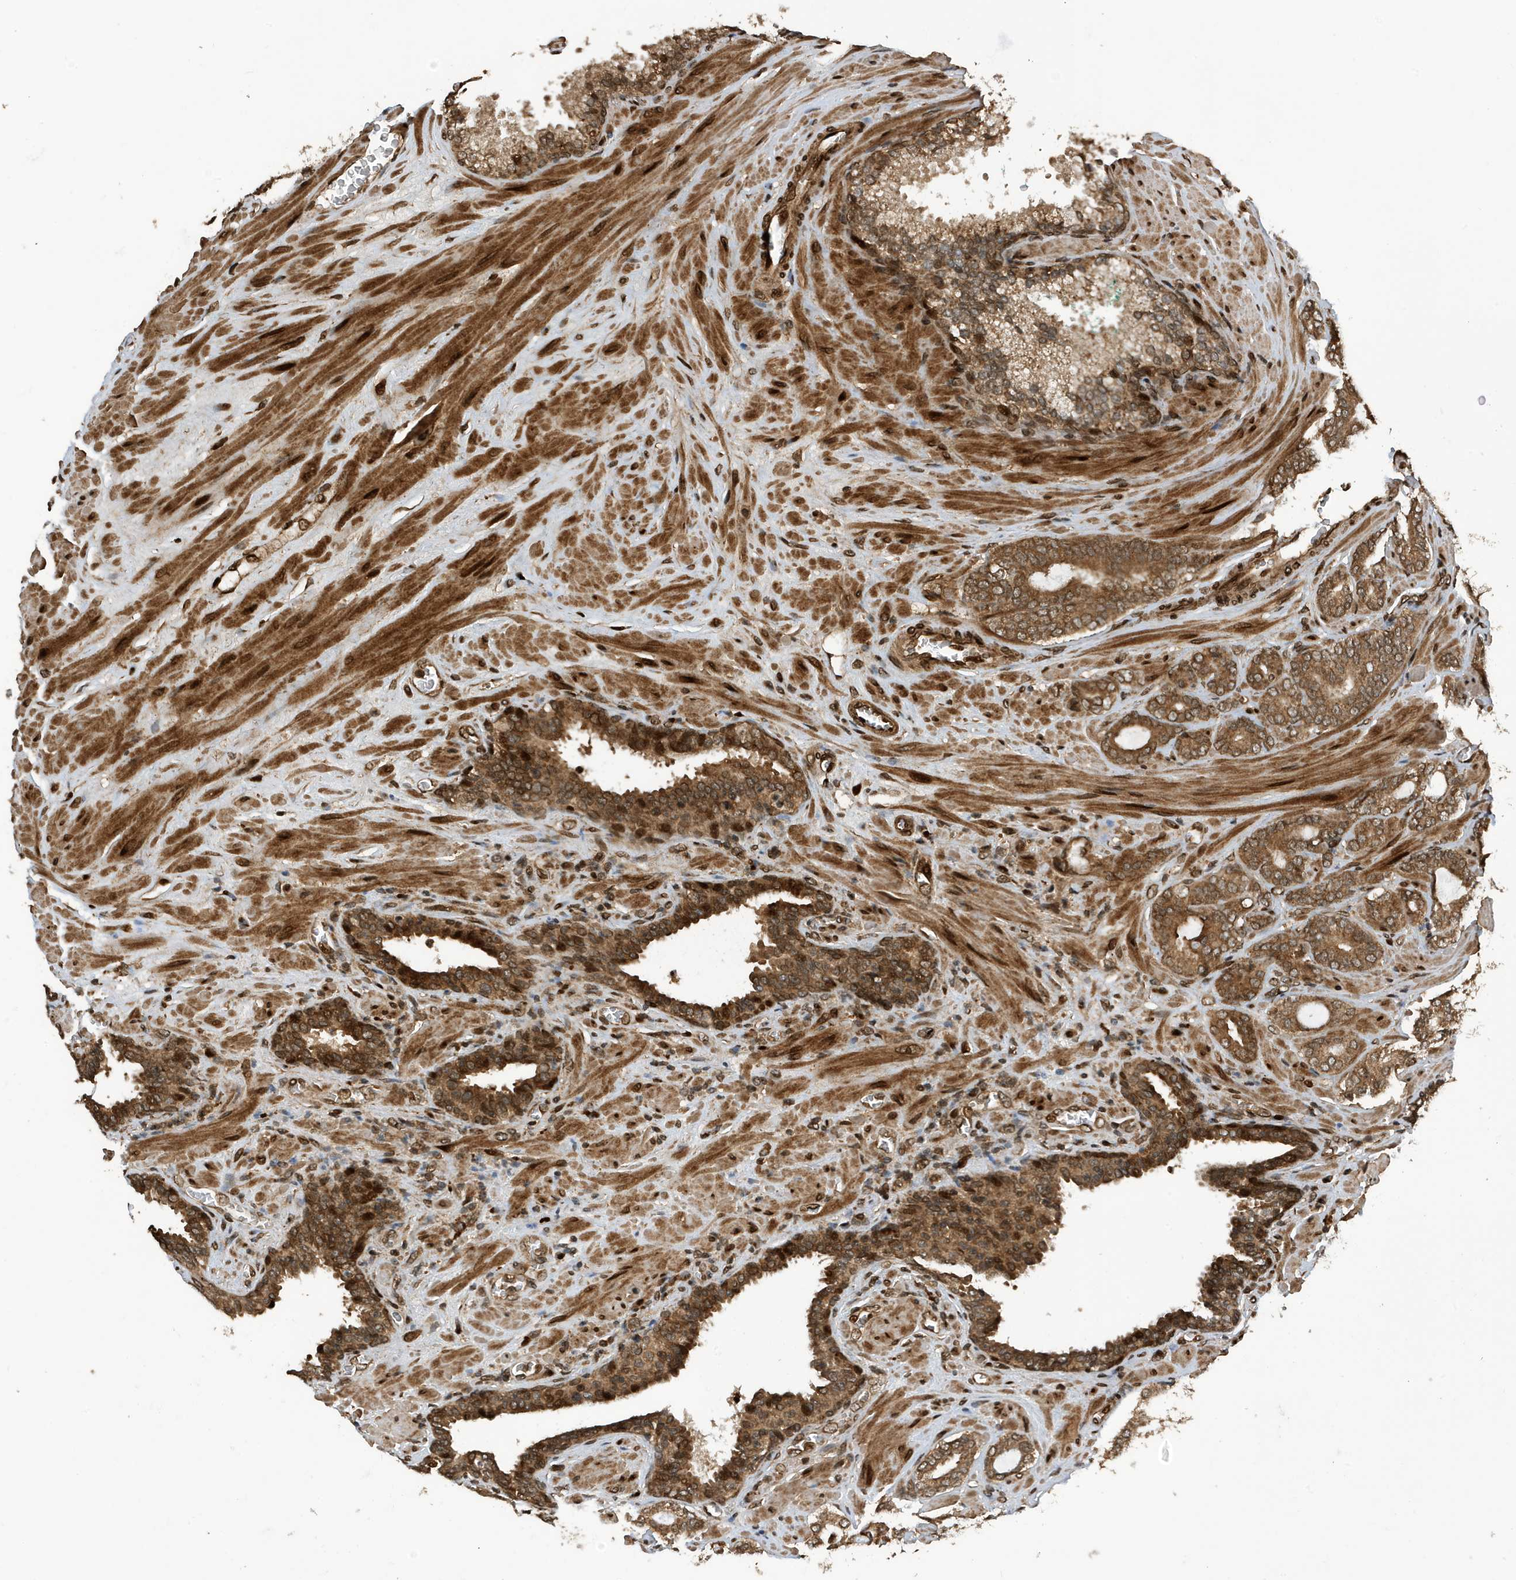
{"staining": {"intensity": "moderate", "quantity": ">75%", "location": "cytoplasmic/membranous"}, "tissue": "prostate cancer", "cell_type": "Tumor cells", "image_type": "cancer", "snomed": [{"axis": "morphology", "description": "Adenocarcinoma, Low grade"}, {"axis": "topography", "description": "Prostate"}], "caption": "Moderate cytoplasmic/membranous positivity is seen in approximately >75% of tumor cells in prostate cancer.", "gene": "DUSP18", "patient": {"sex": "male", "age": 63}}